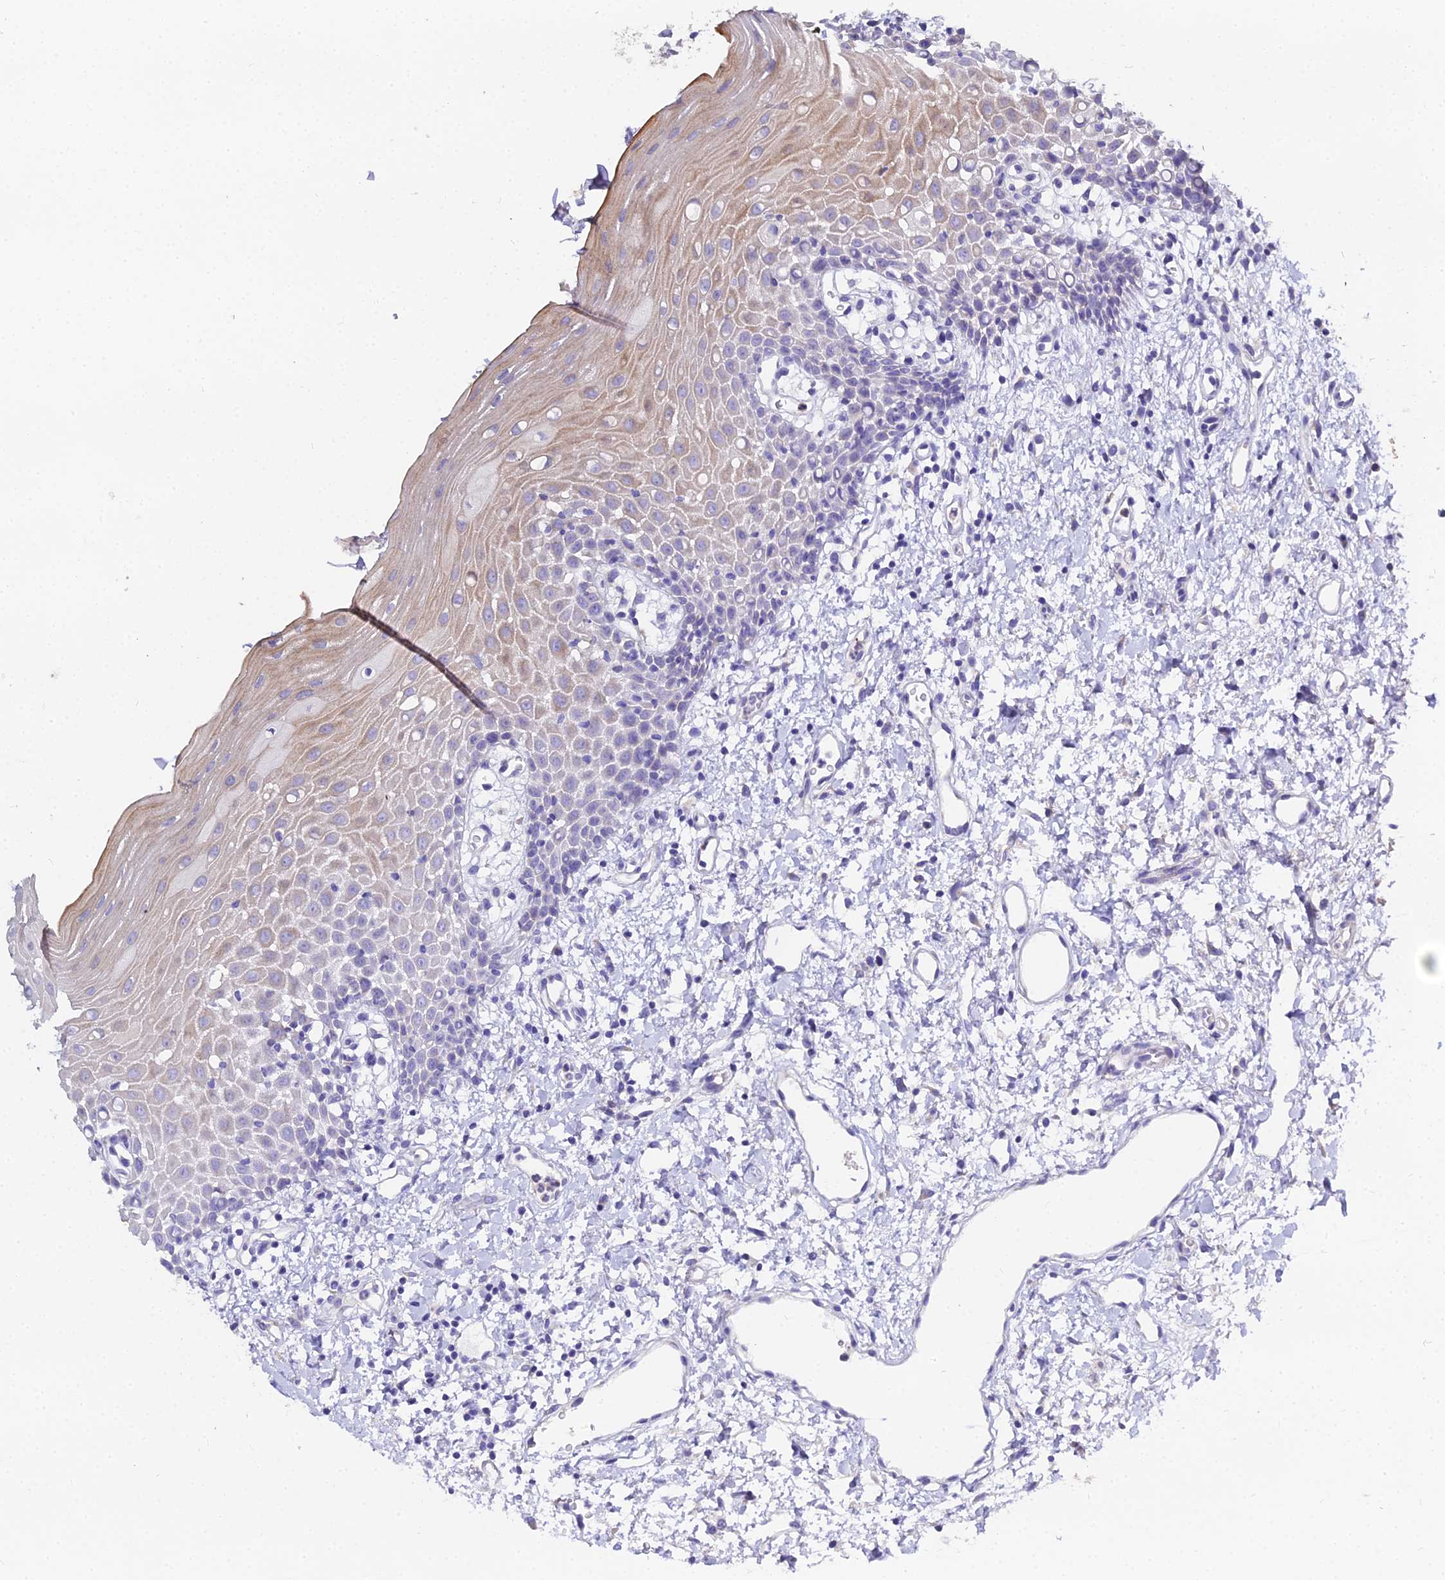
{"staining": {"intensity": "moderate", "quantity": "<25%", "location": "cytoplasmic/membranous"}, "tissue": "oral mucosa", "cell_type": "Squamous epithelial cells", "image_type": "normal", "snomed": [{"axis": "morphology", "description": "Normal tissue, NOS"}, {"axis": "topography", "description": "Oral tissue"}], "caption": "This is an image of immunohistochemistry (IHC) staining of normal oral mucosa, which shows moderate positivity in the cytoplasmic/membranous of squamous epithelial cells.", "gene": "GLYAT", "patient": {"sex": "female", "age": 70}}